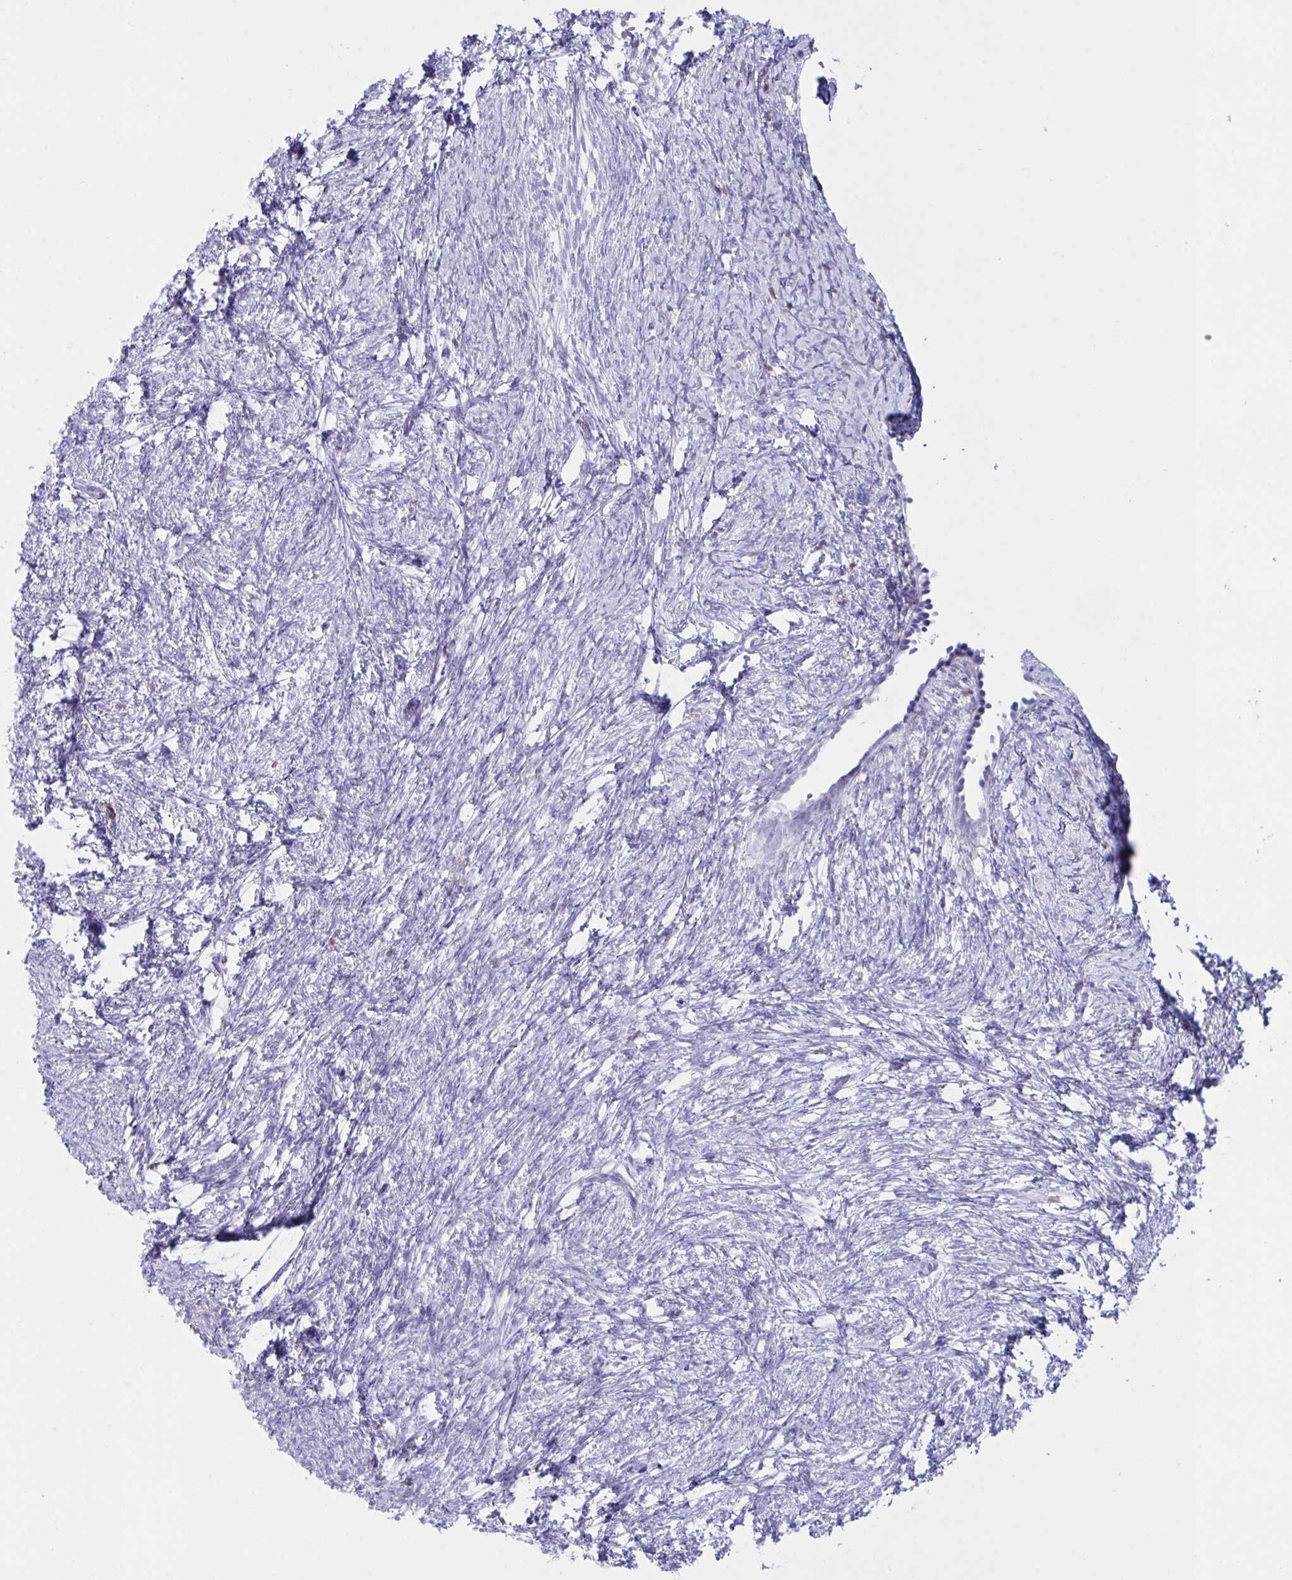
{"staining": {"intensity": "negative", "quantity": "none", "location": "none"}, "tissue": "ovary", "cell_type": "Ovarian stroma cells", "image_type": "normal", "snomed": [{"axis": "morphology", "description": "Normal tissue, NOS"}, {"axis": "topography", "description": "Ovary"}], "caption": "The micrograph displays no significant positivity in ovarian stroma cells of ovary. (DAB IHC visualized using brightfield microscopy, high magnification).", "gene": "MYO1F", "patient": {"sex": "female", "age": 41}}